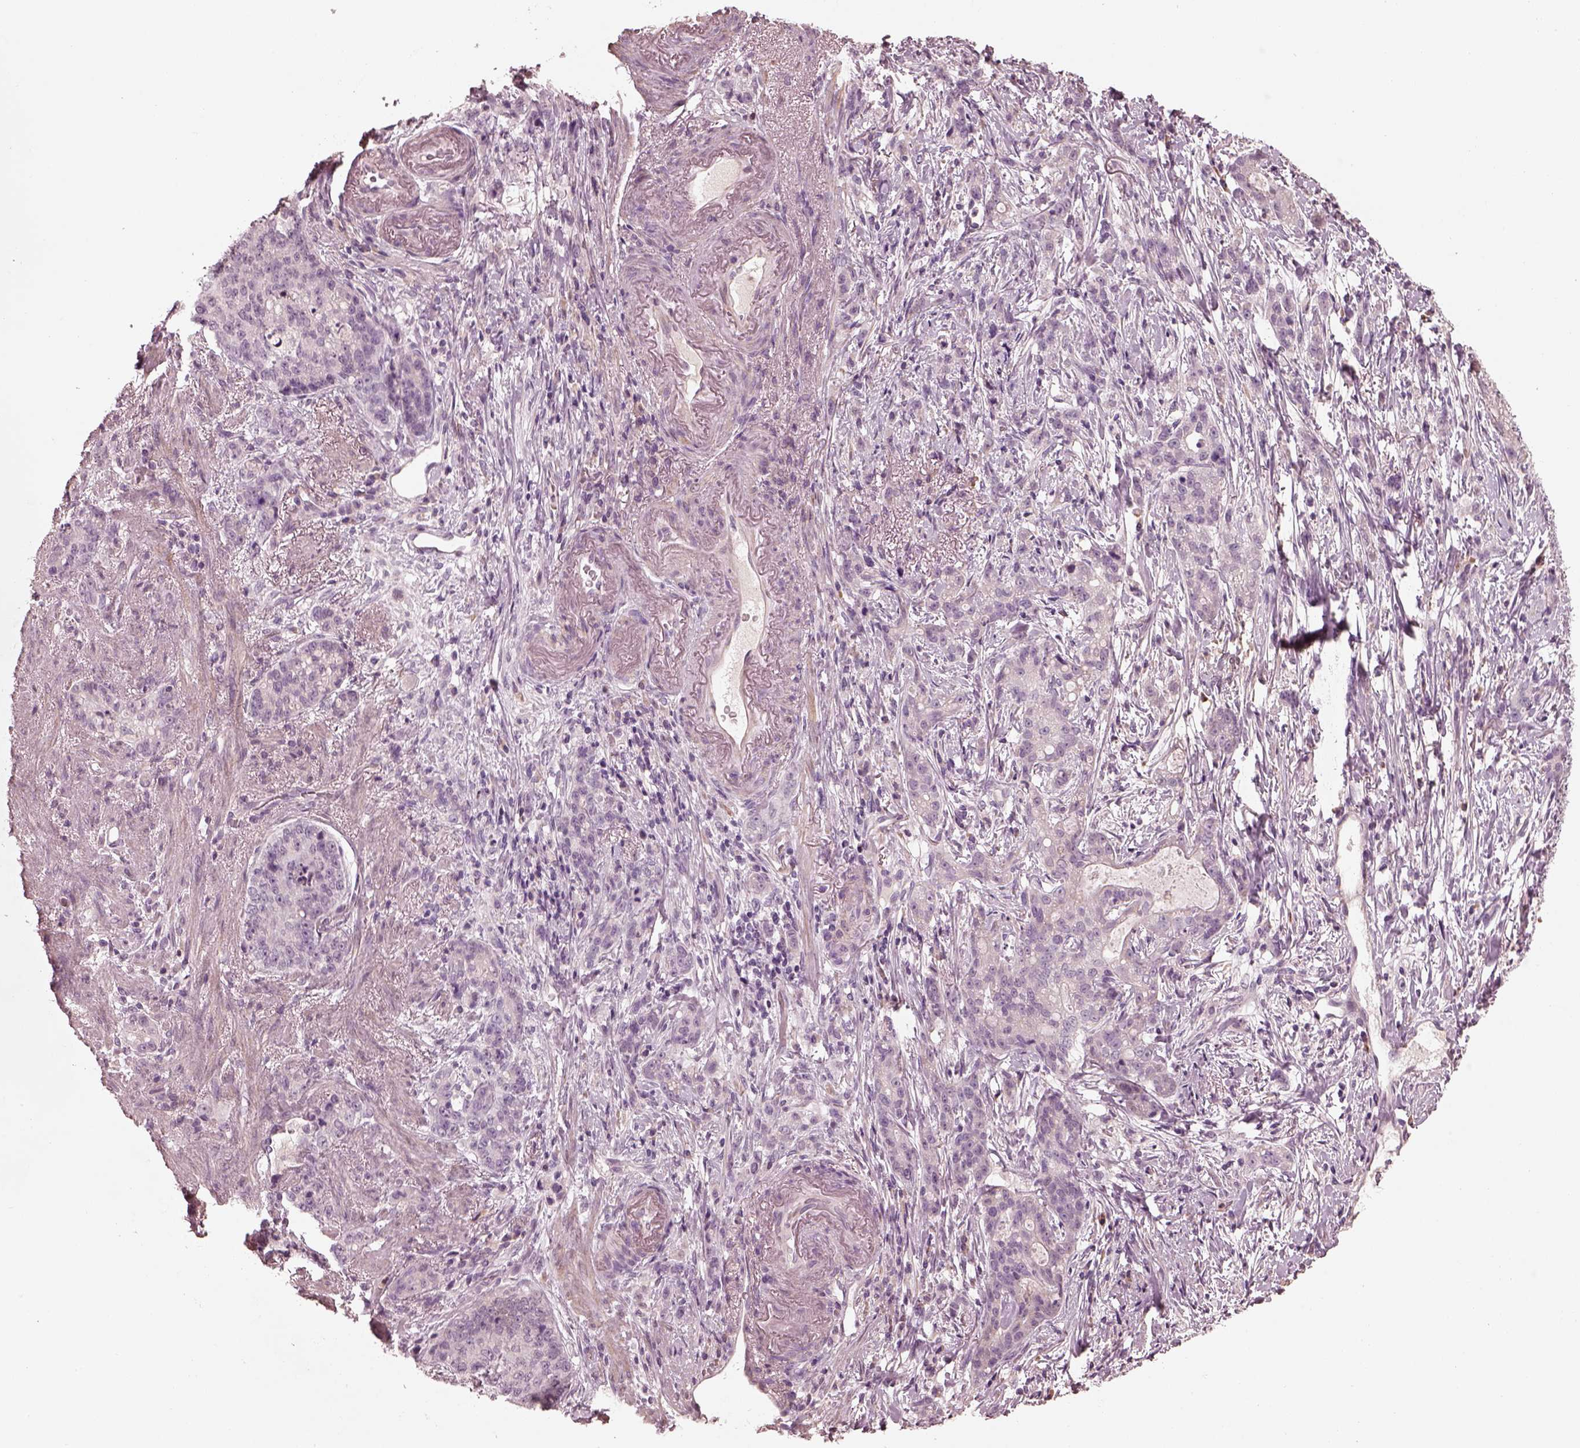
{"staining": {"intensity": "negative", "quantity": "none", "location": "none"}, "tissue": "stomach cancer", "cell_type": "Tumor cells", "image_type": "cancer", "snomed": [{"axis": "morphology", "description": "Adenocarcinoma, NOS"}, {"axis": "topography", "description": "Stomach, lower"}], "caption": "Immunohistochemistry (IHC) of stomach cancer (adenocarcinoma) demonstrates no expression in tumor cells.", "gene": "OPTC", "patient": {"sex": "male", "age": 88}}